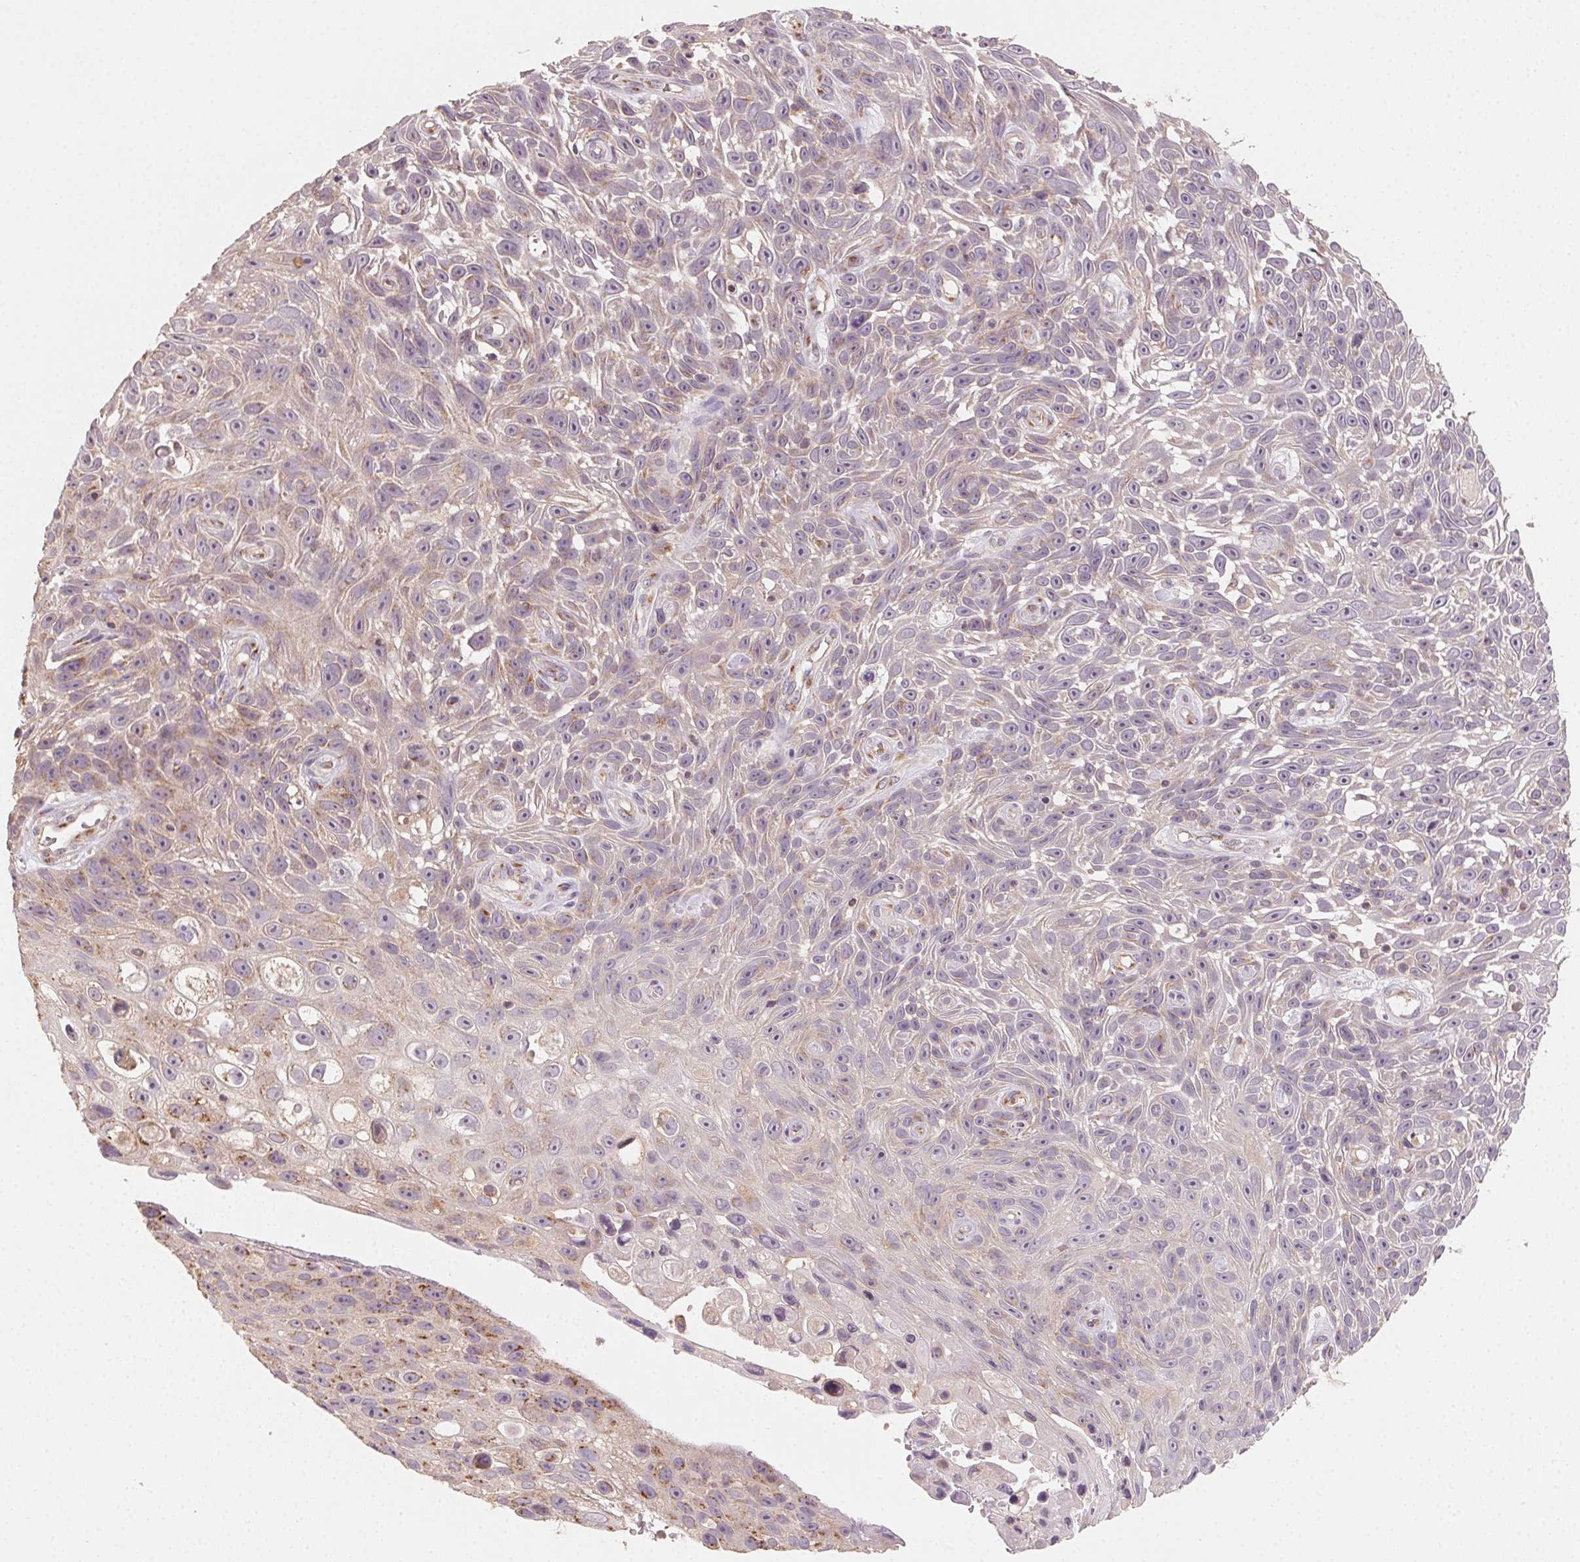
{"staining": {"intensity": "weak", "quantity": "25%-75%", "location": "cytoplasmic/membranous"}, "tissue": "skin cancer", "cell_type": "Tumor cells", "image_type": "cancer", "snomed": [{"axis": "morphology", "description": "Squamous cell carcinoma, NOS"}, {"axis": "topography", "description": "Skin"}], "caption": "IHC photomicrograph of neoplastic tissue: skin squamous cell carcinoma stained using IHC displays low levels of weak protein expression localized specifically in the cytoplasmic/membranous of tumor cells, appearing as a cytoplasmic/membranous brown color.", "gene": "AP1S1", "patient": {"sex": "male", "age": 82}}